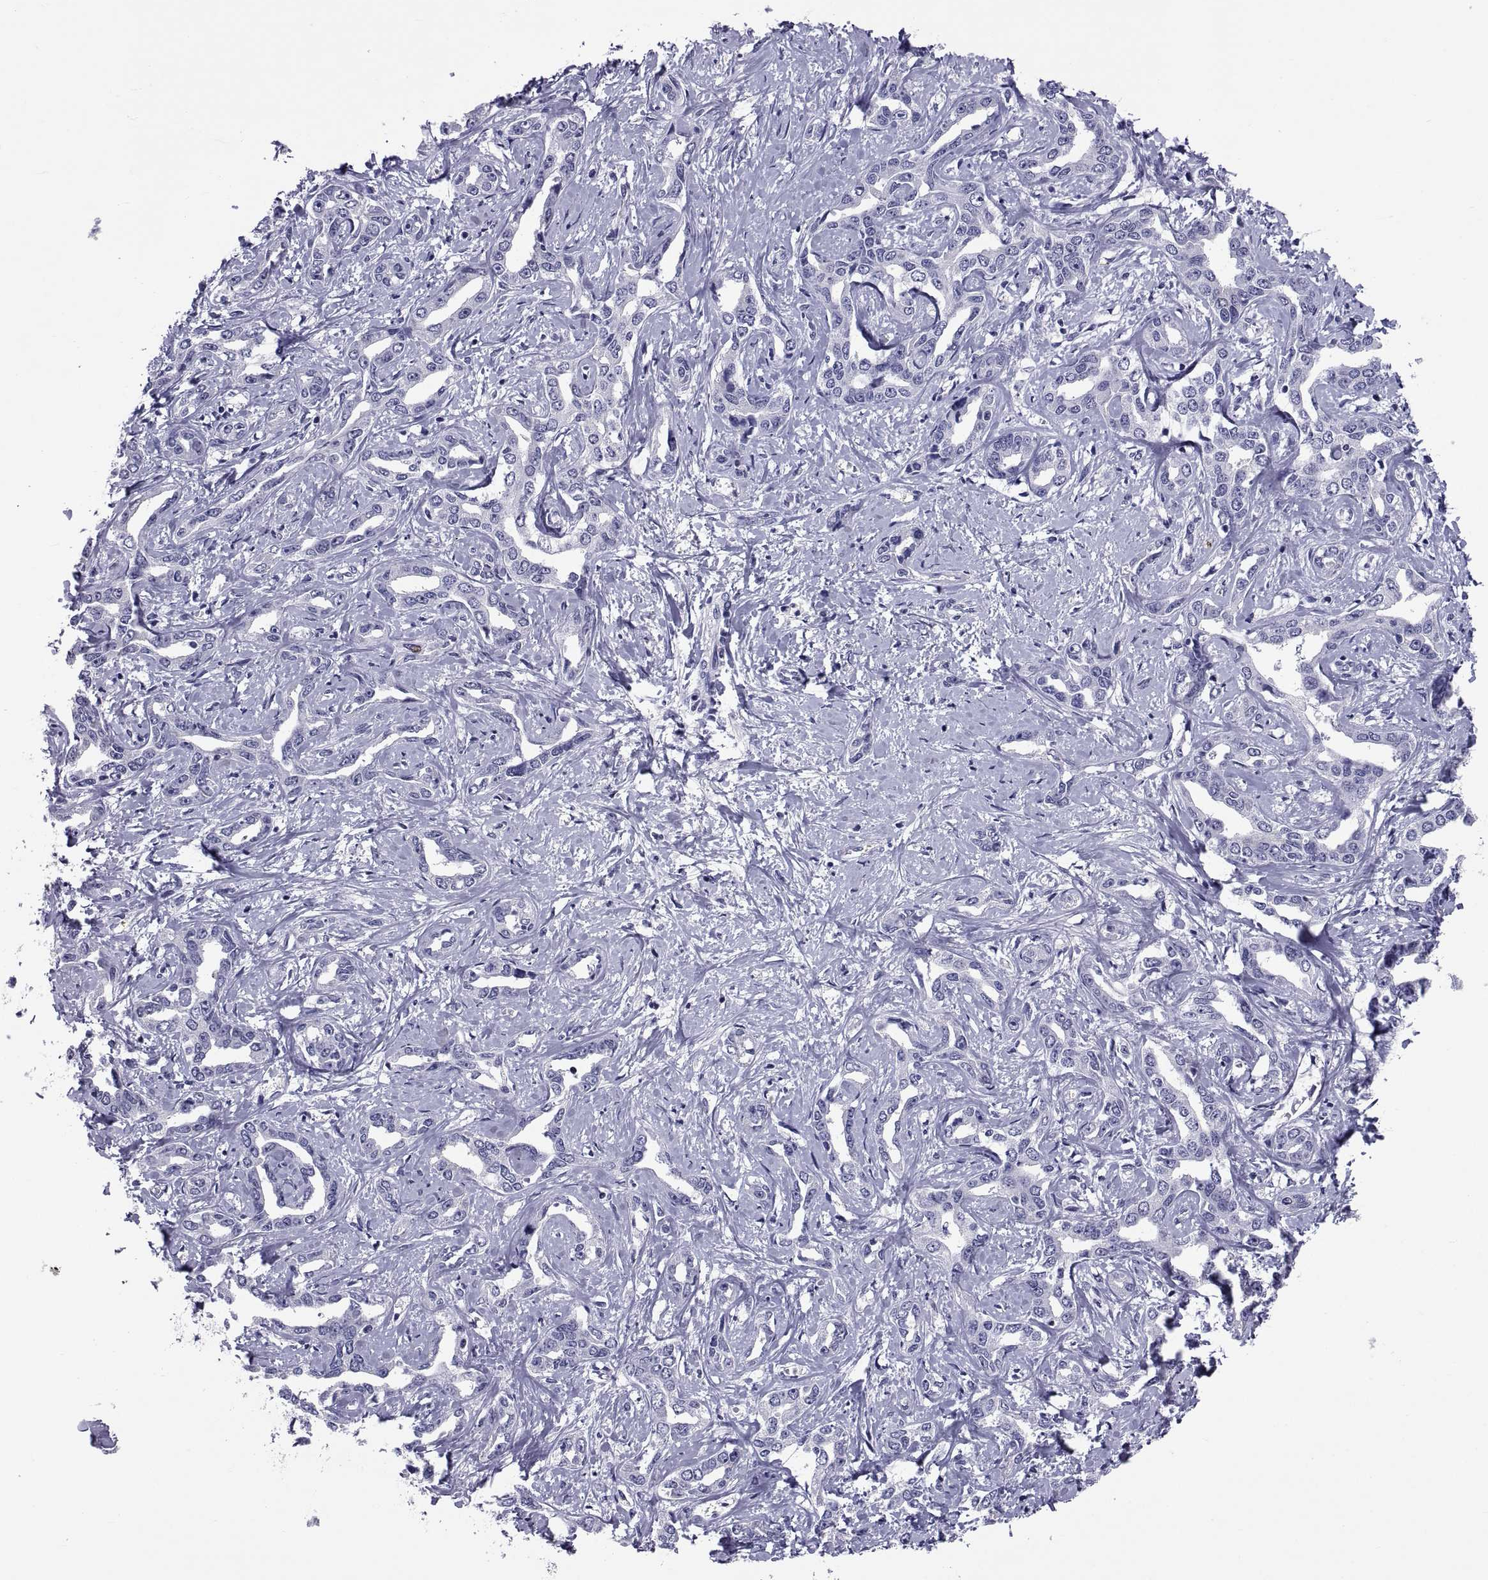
{"staining": {"intensity": "negative", "quantity": "none", "location": "none"}, "tissue": "liver cancer", "cell_type": "Tumor cells", "image_type": "cancer", "snomed": [{"axis": "morphology", "description": "Cholangiocarcinoma"}, {"axis": "topography", "description": "Liver"}], "caption": "Protein analysis of cholangiocarcinoma (liver) exhibits no significant staining in tumor cells. Brightfield microscopy of immunohistochemistry (IHC) stained with DAB (brown) and hematoxylin (blue), captured at high magnification.", "gene": "TGFBR3L", "patient": {"sex": "male", "age": 59}}